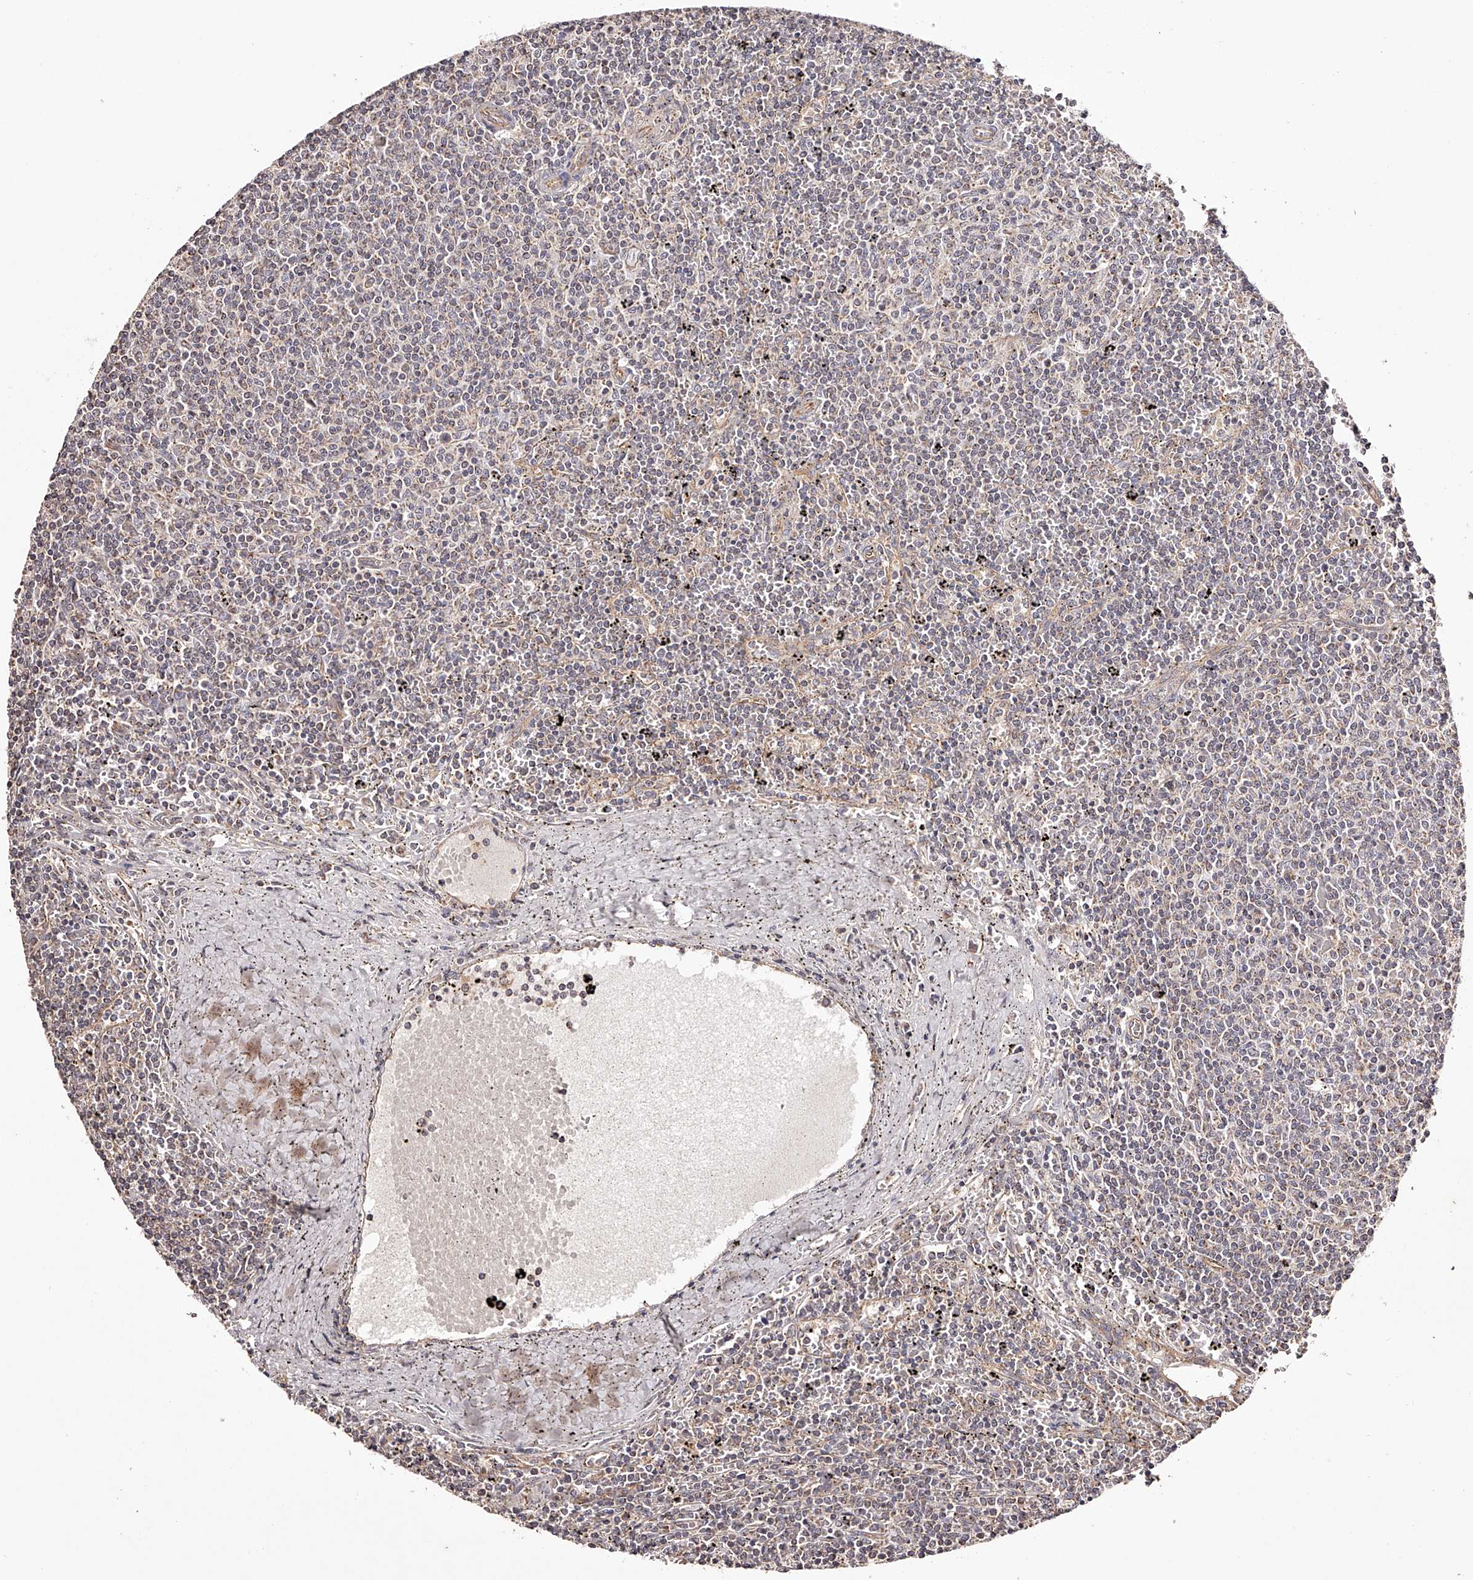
{"staining": {"intensity": "negative", "quantity": "none", "location": "none"}, "tissue": "lymphoma", "cell_type": "Tumor cells", "image_type": "cancer", "snomed": [{"axis": "morphology", "description": "Malignant lymphoma, non-Hodgkin's type, Low grade"}, {"axis": "topography", "description": "Spleen"}], "caption": "This is an immunohistochemistry (IHC) image of malignant lymphoma, non-Hodgkin's type (low-grade). There is no staining in tumor cells.", "gene": "USP21", "patient": {"sex": "female", "age": 50}}